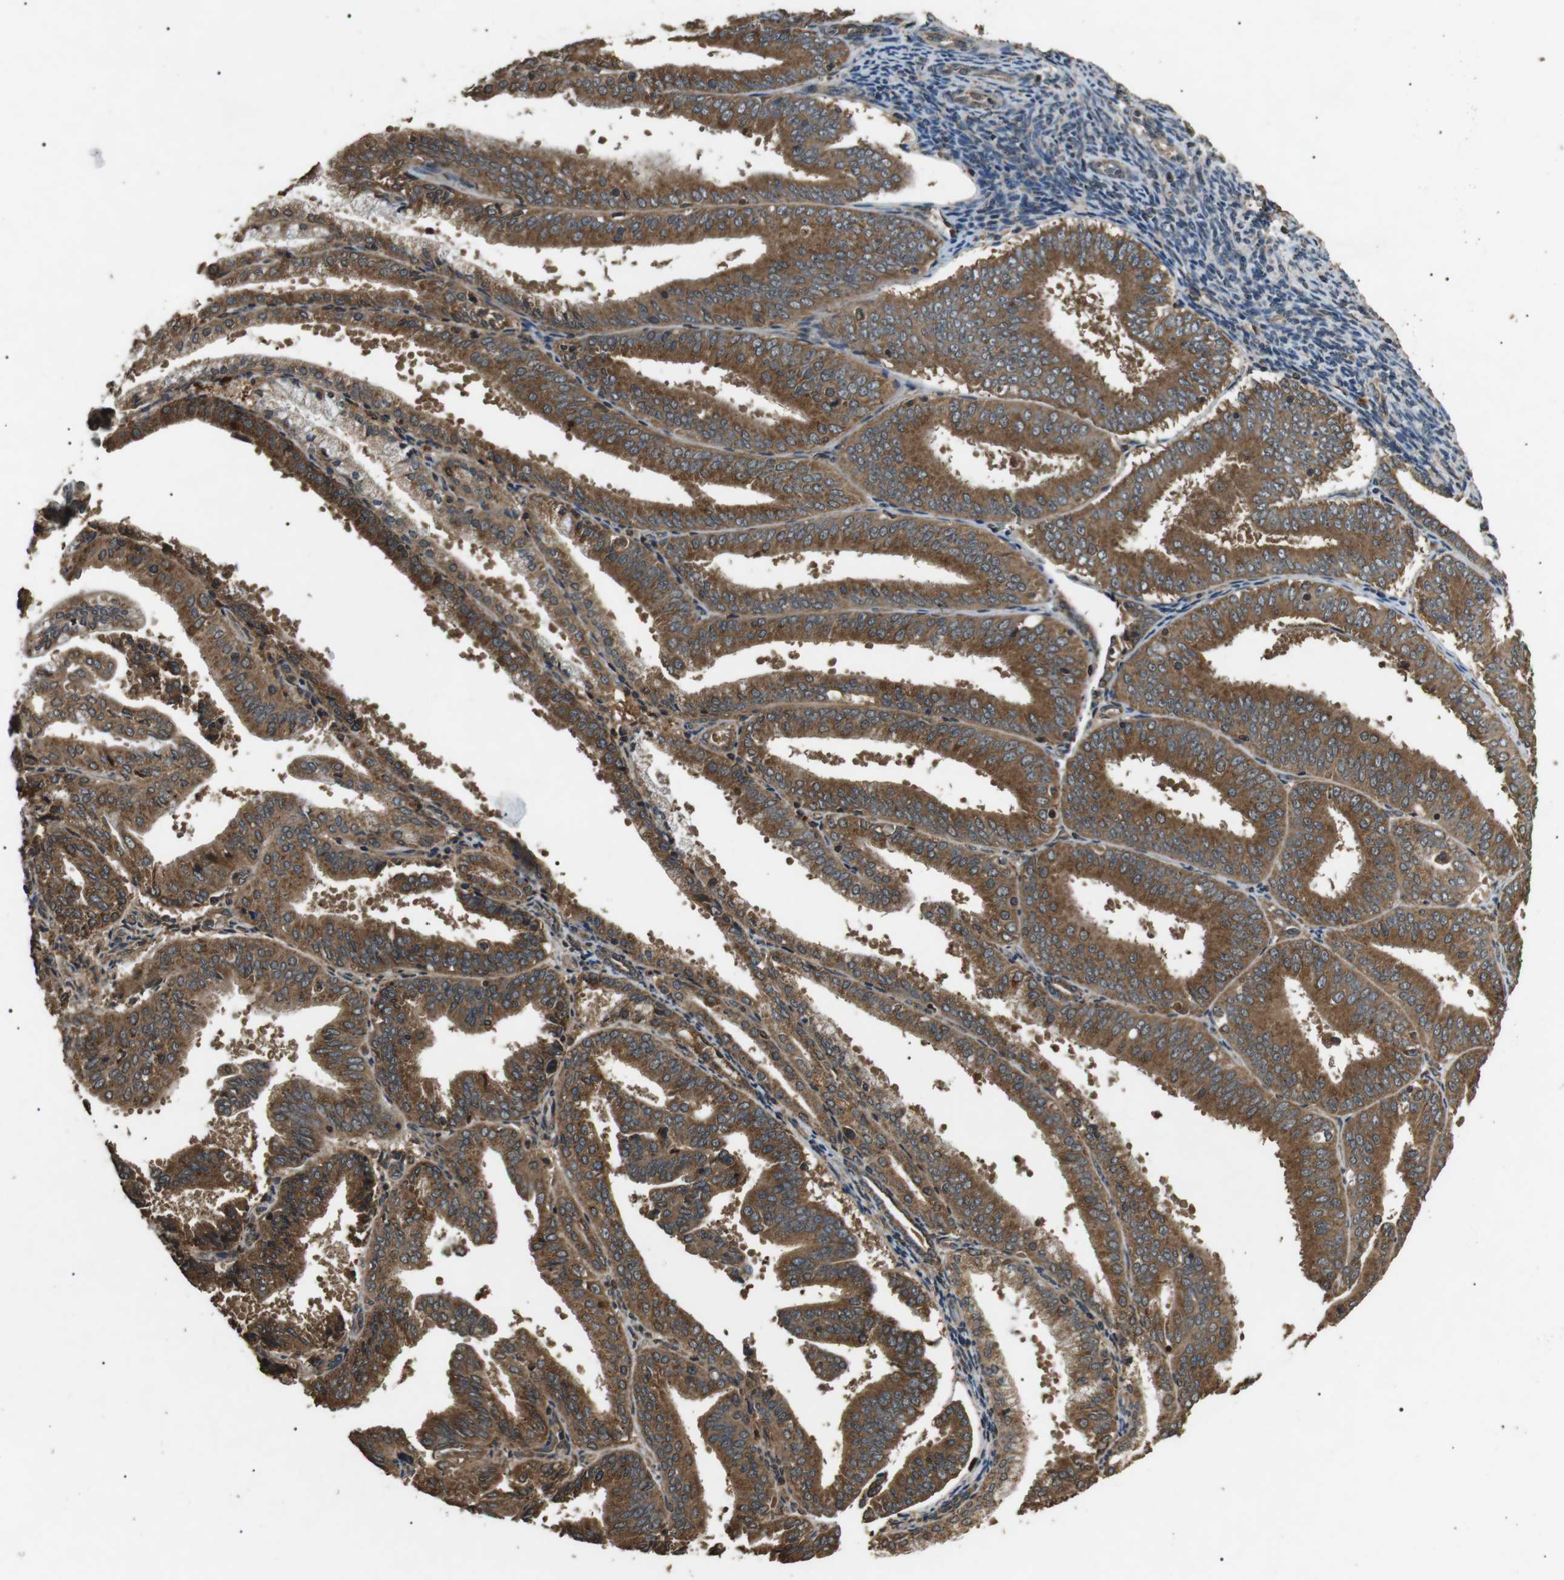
{"staining": {"intensity": "strong", "quantity": ">75%", "location": "cytoplasmic/membranous"}, "tissue": "endometrial cancer", "cell_type": "Tumor cells", "image_type": "cancer", "snomed": [{"axis": "morphology", "description": "Adenocarcinoma, NOS"}, {"axis": "topography", "description": "Endometrium"}], "caption": "Protein analysis of adenocarcinoma (endometrial) tissue exhibits strong cytoplasmic/membranous staining in about >75% of tumor cells. (Brightfield microscopy of DAB IHC at high magnification).", "gene": "TBC1D15", "patient": {"sex": "female", "age": 63}}